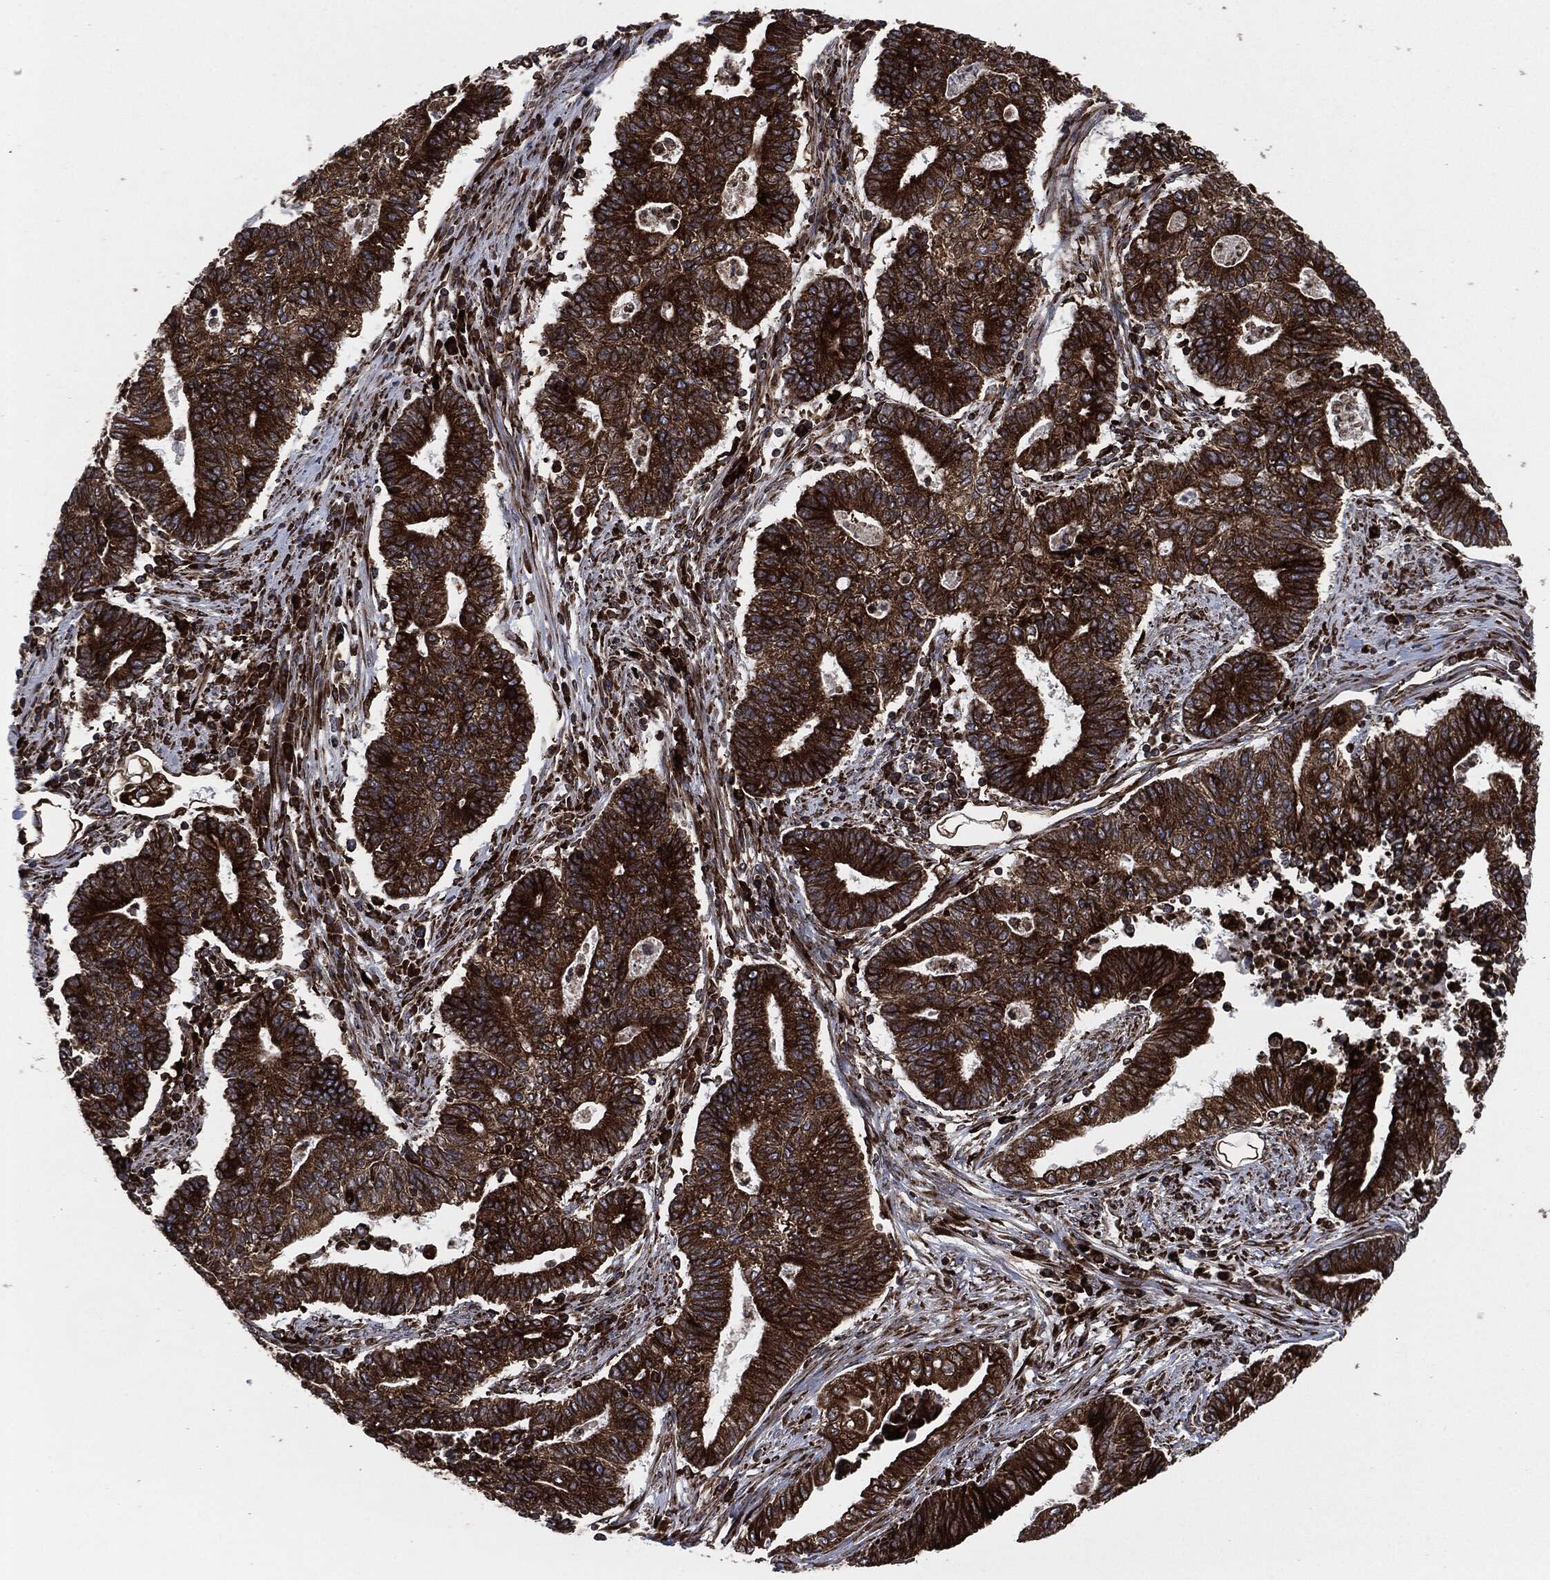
{"staining": {"intensity": "strong", "quantity": ">75%", "location": "cytoplasmic/membranous"}, "tissue": "endometrial cancer", "cell_type": "Tumor cells", "image_type": "cancer", "snomed": [{"axis": "morphology", "description": "Adenocarcinoma, NOS"}, {"axis": "topography", "description": "Uterus"}, {"axis": "topography", "description": "Endometrium"}], "caption": "IHC of endometrial adenocarcinoma shows high levels of strong cytoplasmic/membranous staining in about >75% of tumor cells.", "gene": "CALR", "patient": {"sex": "female", "age": 54}}